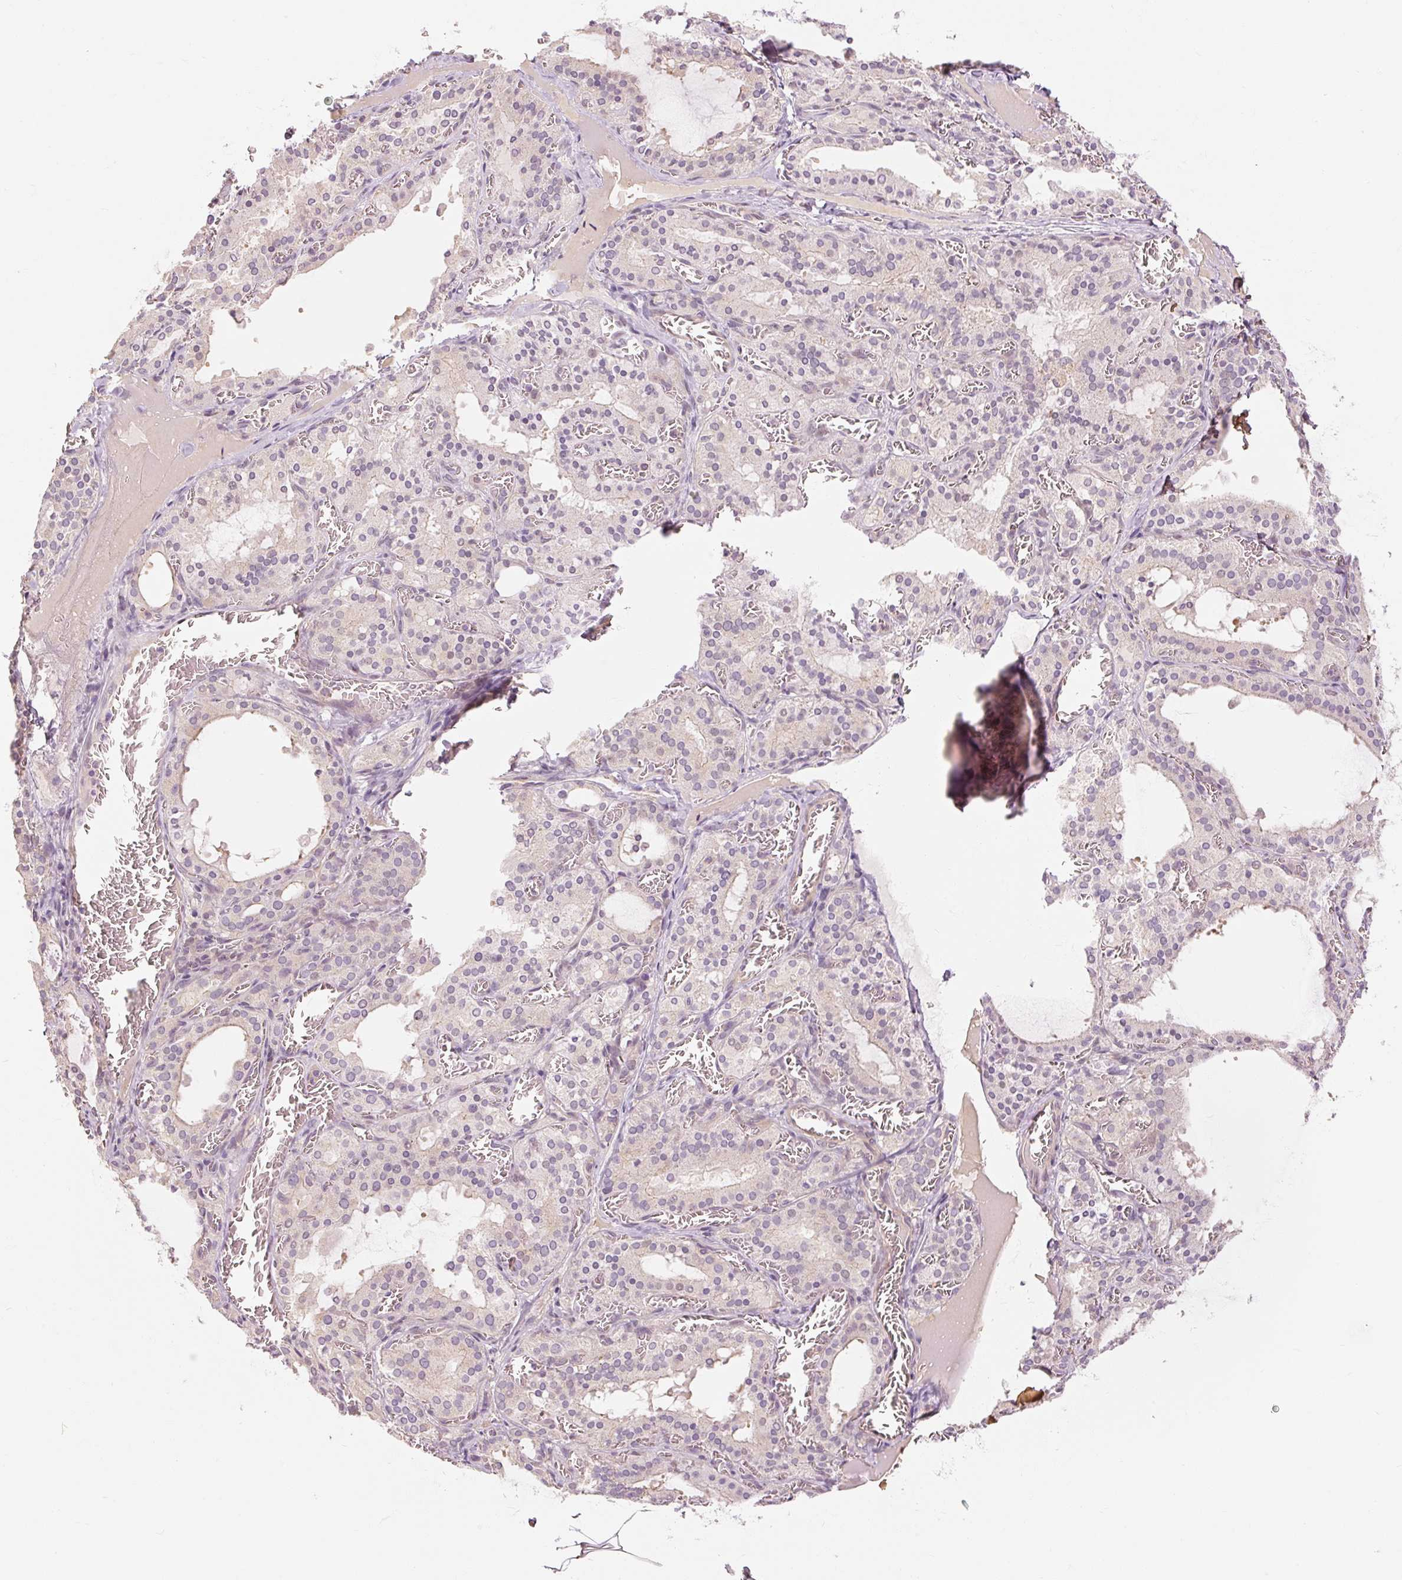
{"staining": {"intensity": "weak", "quantity": "<25%", "location": "cytoplasmic/membranous"}, "tissue": "thyroid gland", "cell_type": "Glandular cells", "image_type": "normal", "snomed": [{"axis": "morphology", "description": "Normal tissue, NOS"}, {"axis": "topography", "description": "Thyroid gland"}], "caption": "Immunohistochemistry (IHC) micrograph of unremarkable thyroid gland stained for a protein (brown), which shows no expression in glandular cells.", "gene": "CAPN3", "patient": {"sex": "female", "age": 30}}